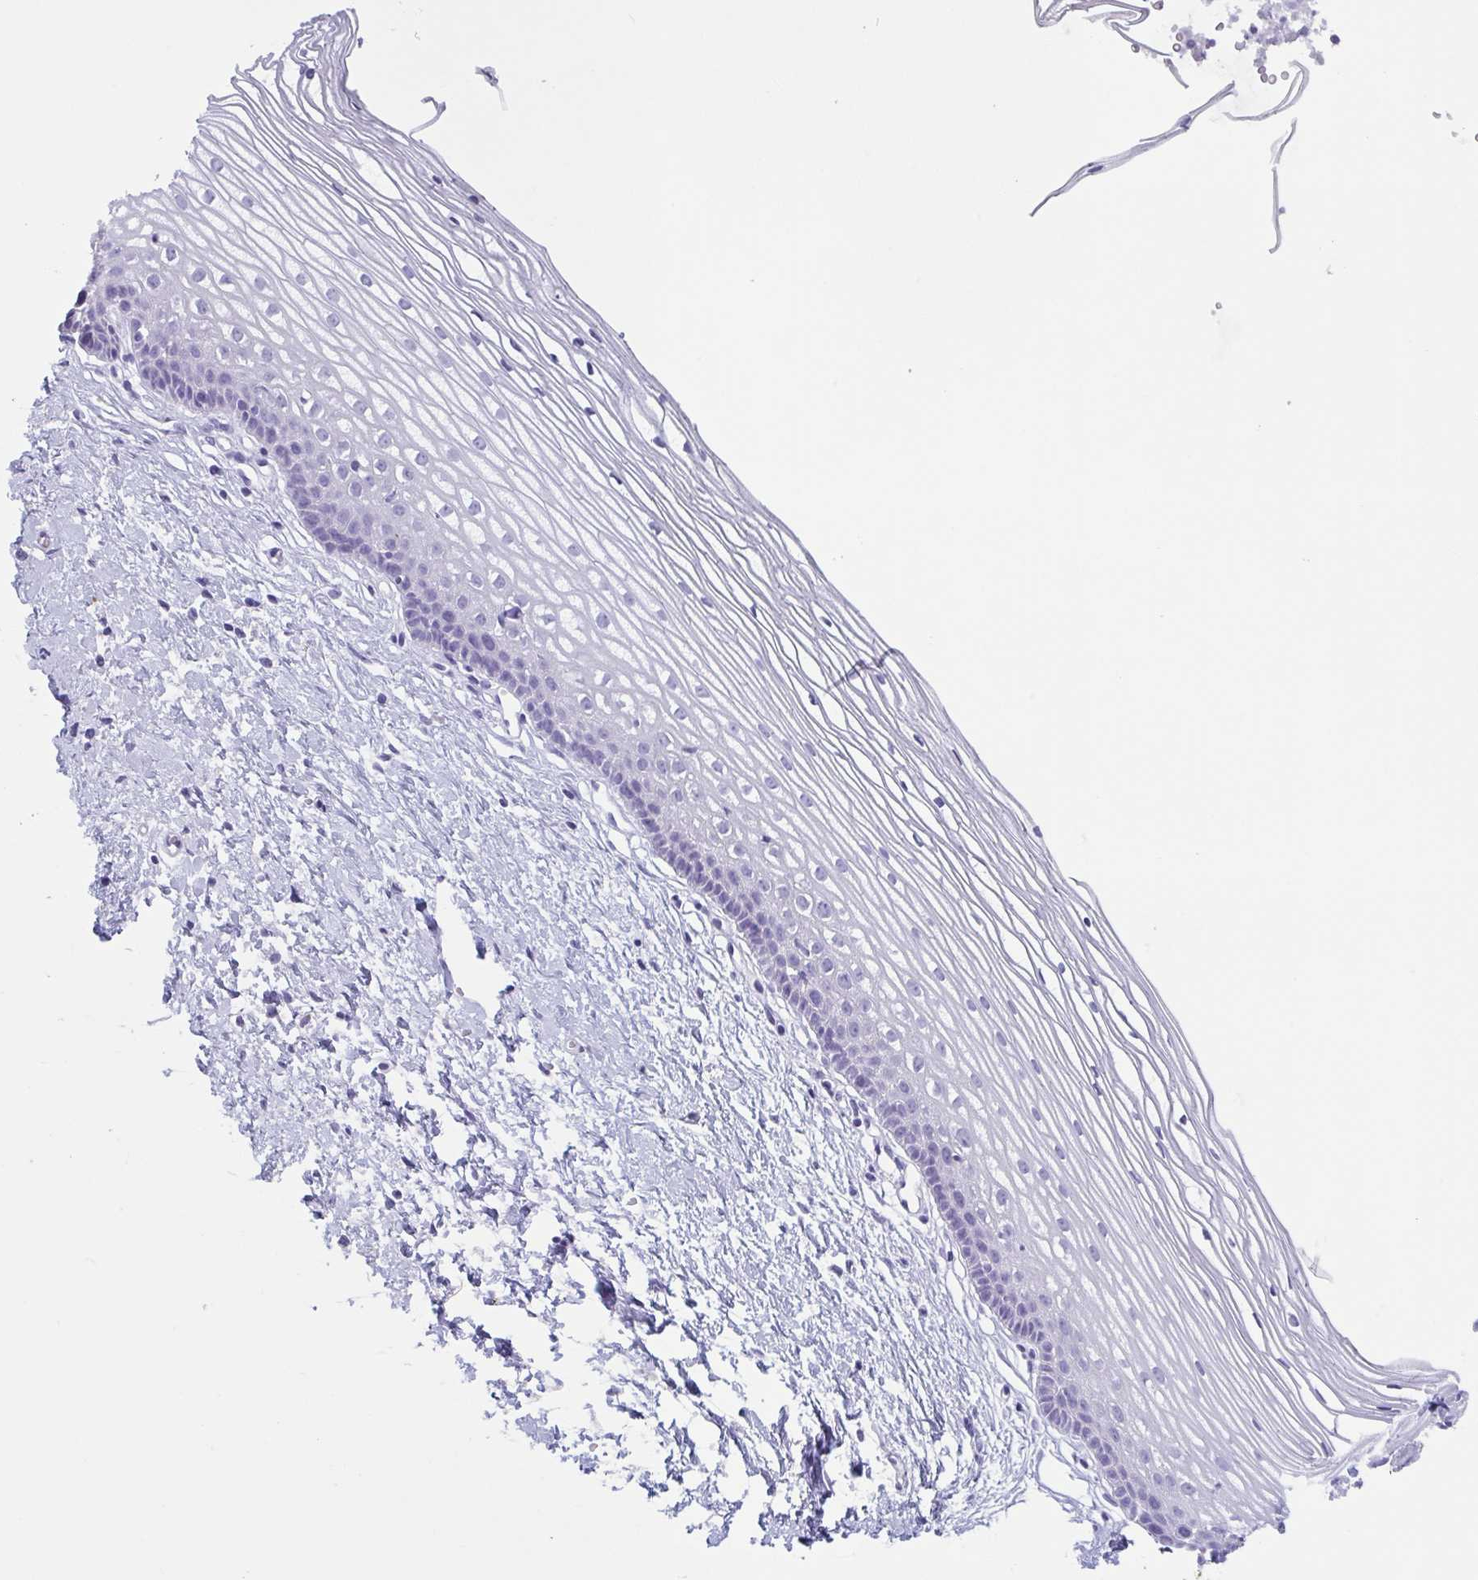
{"staining": {"intensity": "negative", "quantity": "none", "location": "none"}, "tissue": "cervix", "cell_type": "Glandular cells", "image_type": "normal", "snomed": [{"axis": "morphology", "description": "Normal tissue, NOS"}, {"axis": "topography", "description": "Cervix"}], "caption": "Photomicrograph shows no protein staining in glandular cells of benign cervix.", "gene": "TAGLN3", "patient": {"sex": "female", "age": 40}}